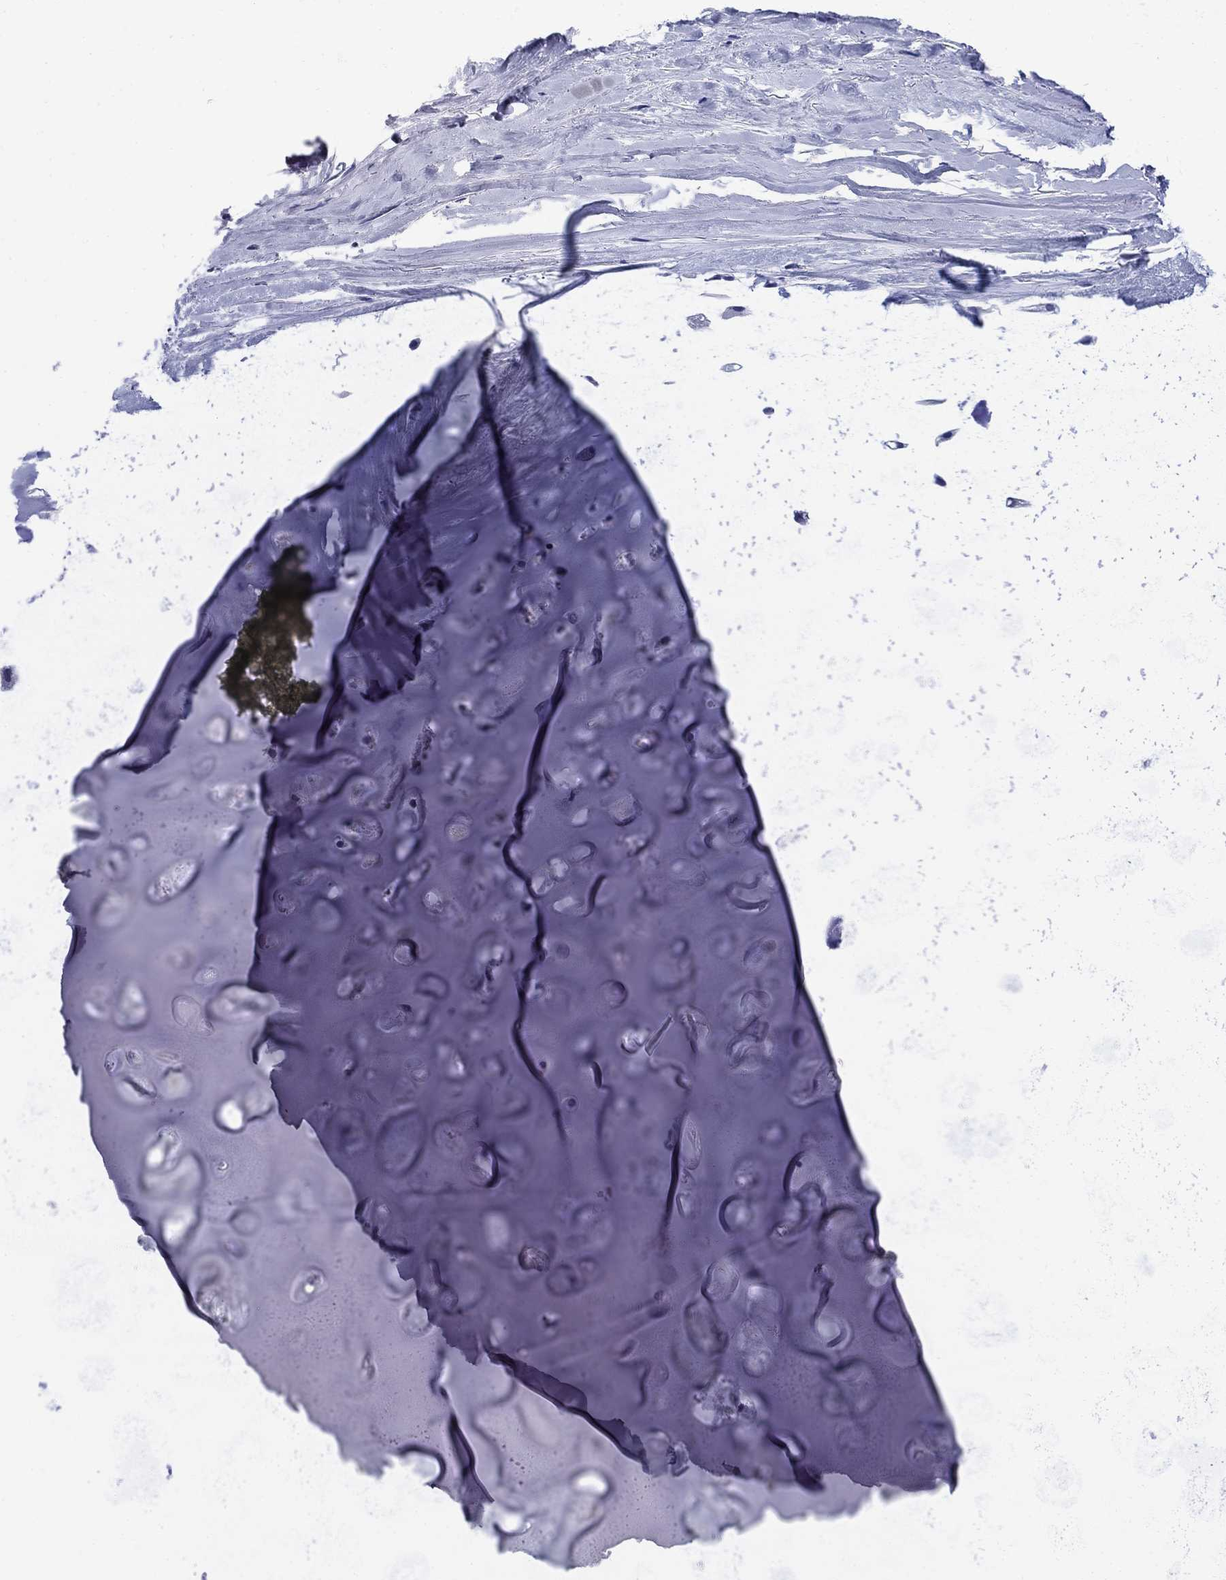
{"staining": {"intensity": "negative", "quantity": "none", "location": "none"}, "tissue": "soft tissue", "cell_type": "Chondrocytes", "image_type": "normal", "snomed": [{"axis": "morphology", "description": "Normal tissue, NOS"}, {"axis": "topography", "description": "Cartilage tissue"}], "caption": "This is an IHC image of benign soft tissue. There is no positivity in chondrocytes.", "gene": "SERPINB2", "patient": {"sex": "male", "age": 62}}